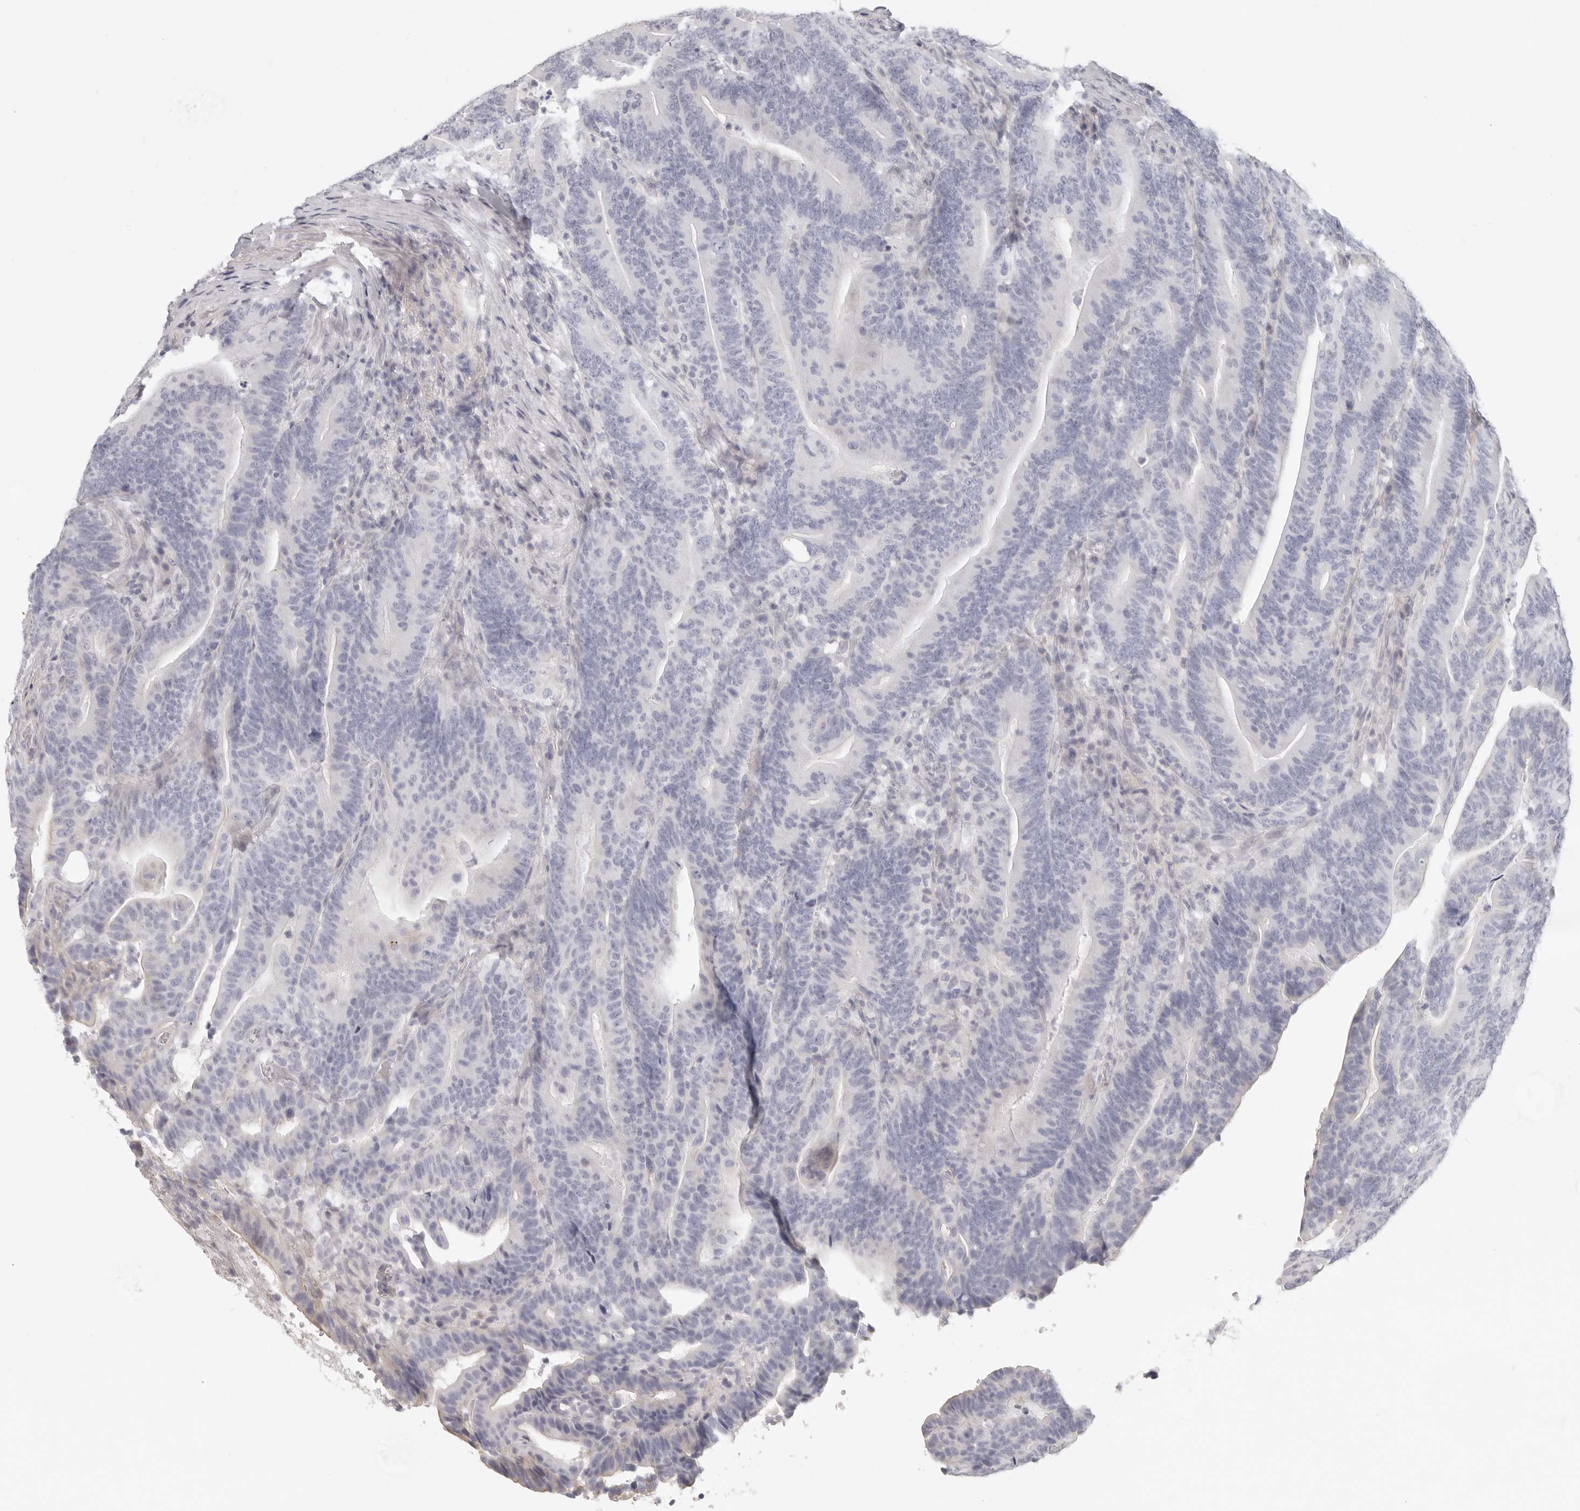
{"staining": {"intensity": "negative", "quantity": "none", "location": "none"}, "tissue": "colorectal cancer", "cell_type": "Tumor cells", "image_type": "cancer", "snomed": [{"axis": "morphology", "description": "Adenocarcinoma, NOS"}, {"axis": "topography", "description": "Colon"}], "caption": "DAB (3,3'-diaminobenzidine) immunohistochemical staining of colorectal cancer (adenocarcinoma) demonstrates no significant expression in tumor cells.", "gene": "RXFP1", "patient": {"sex": "female", "age": 66}}